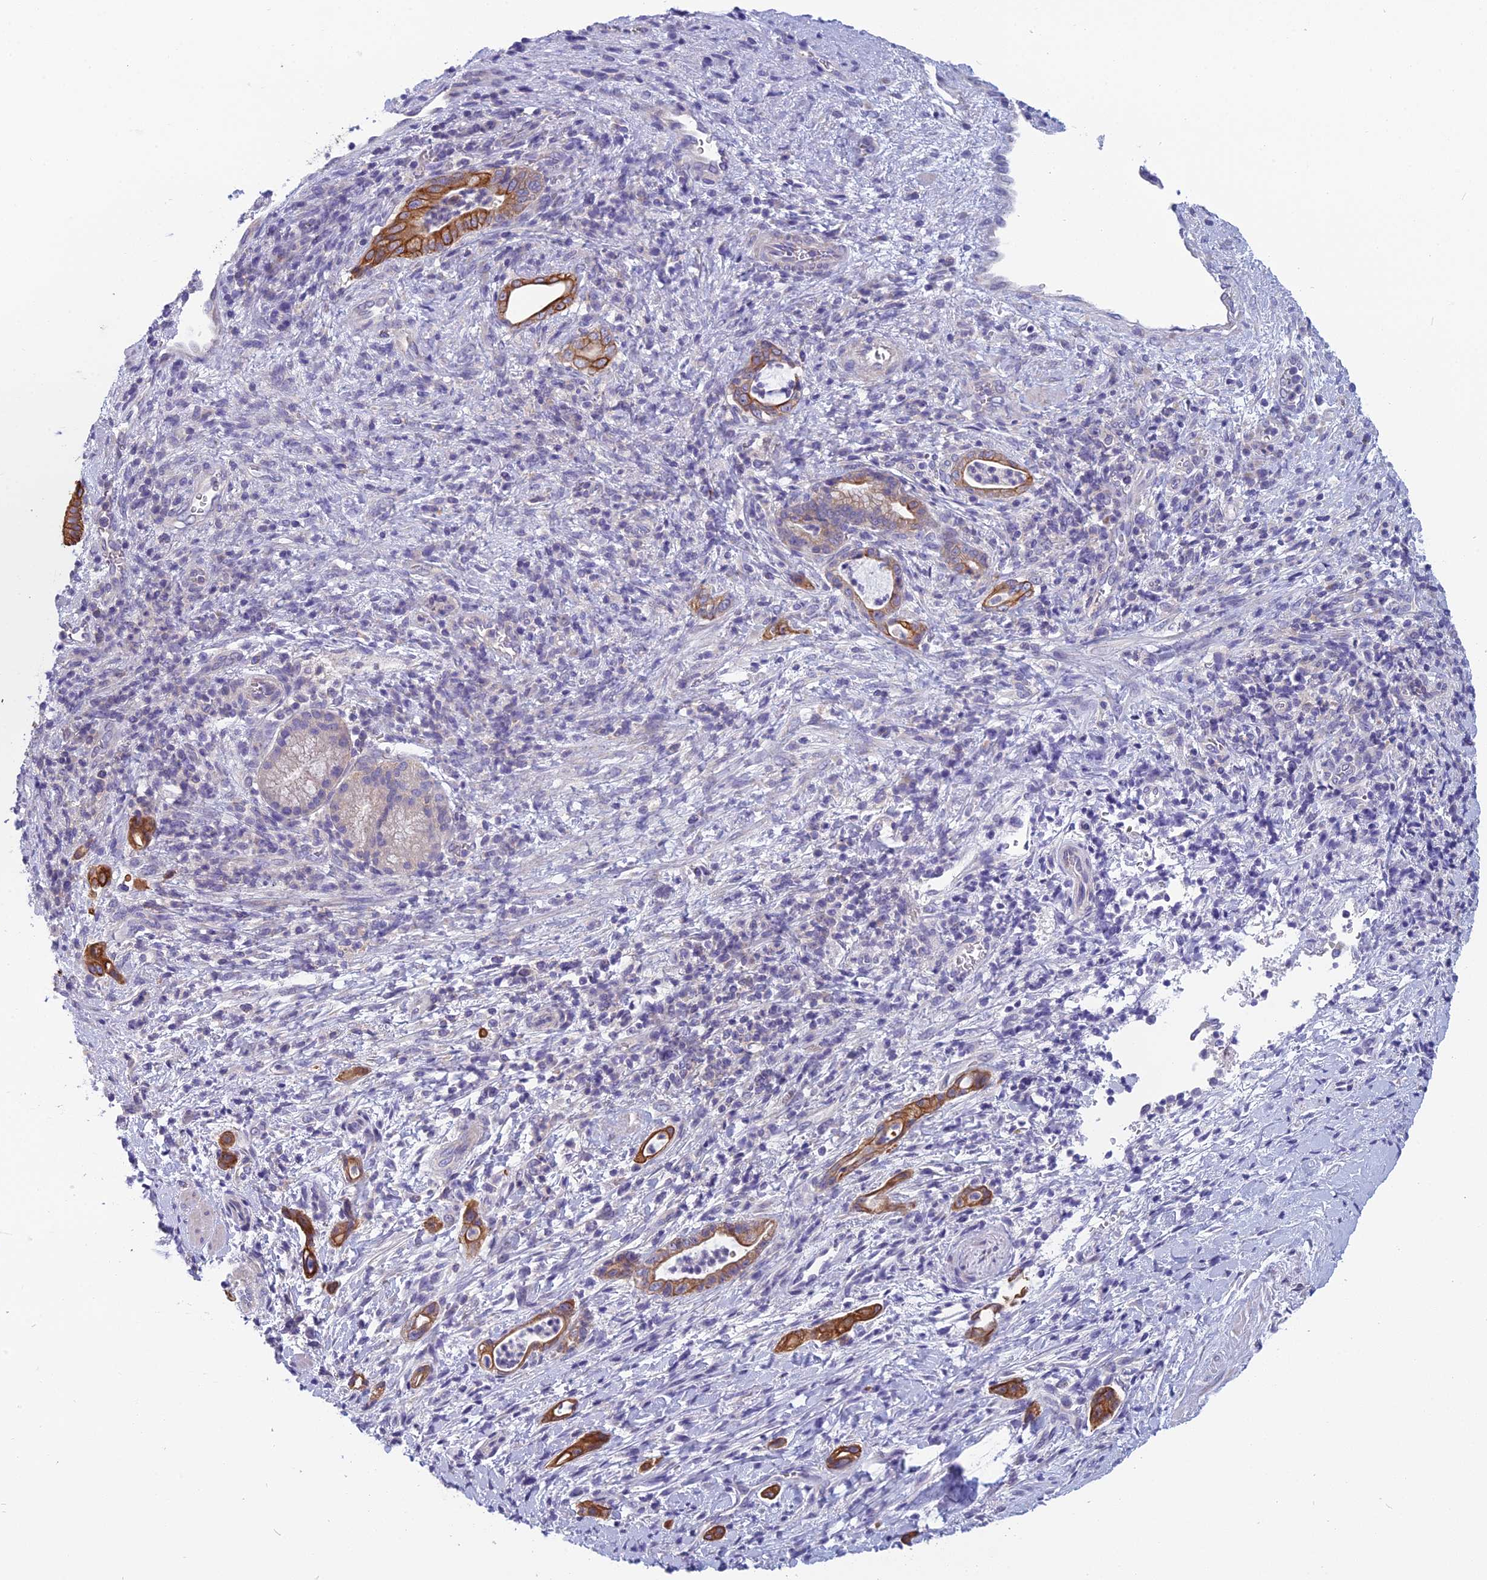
{"staining": {"intensity": "strong", "quantity": ">75%", "location": "cytoplasmic/membranous"}, "tissue": "pancreatic cancer", "cell_type": "Tumor cells", "image_type": "cancer", "snomed": [{"axis": "morphology", "description": "Normal tissue, NOS"}, {"axis": "morphology", "description": "Adenocarcinoma, NOS"}, {"axis": "topography", "description": "Pancreas"}], "caption": "Immunohistochemistry (DAB (3,3'-diaminobenzidine)) staining of adenocarcinoma (pancreatic) reveals strong cytoplasmic/membranous protein expression in about >75% of tumor cells. Using DAB (brown) and hematoxylin (blue) stains, captured at high magnification using brightfield microscopy.", "gene": "RBM41", "patient": {"sex": "female", "age": 55}}